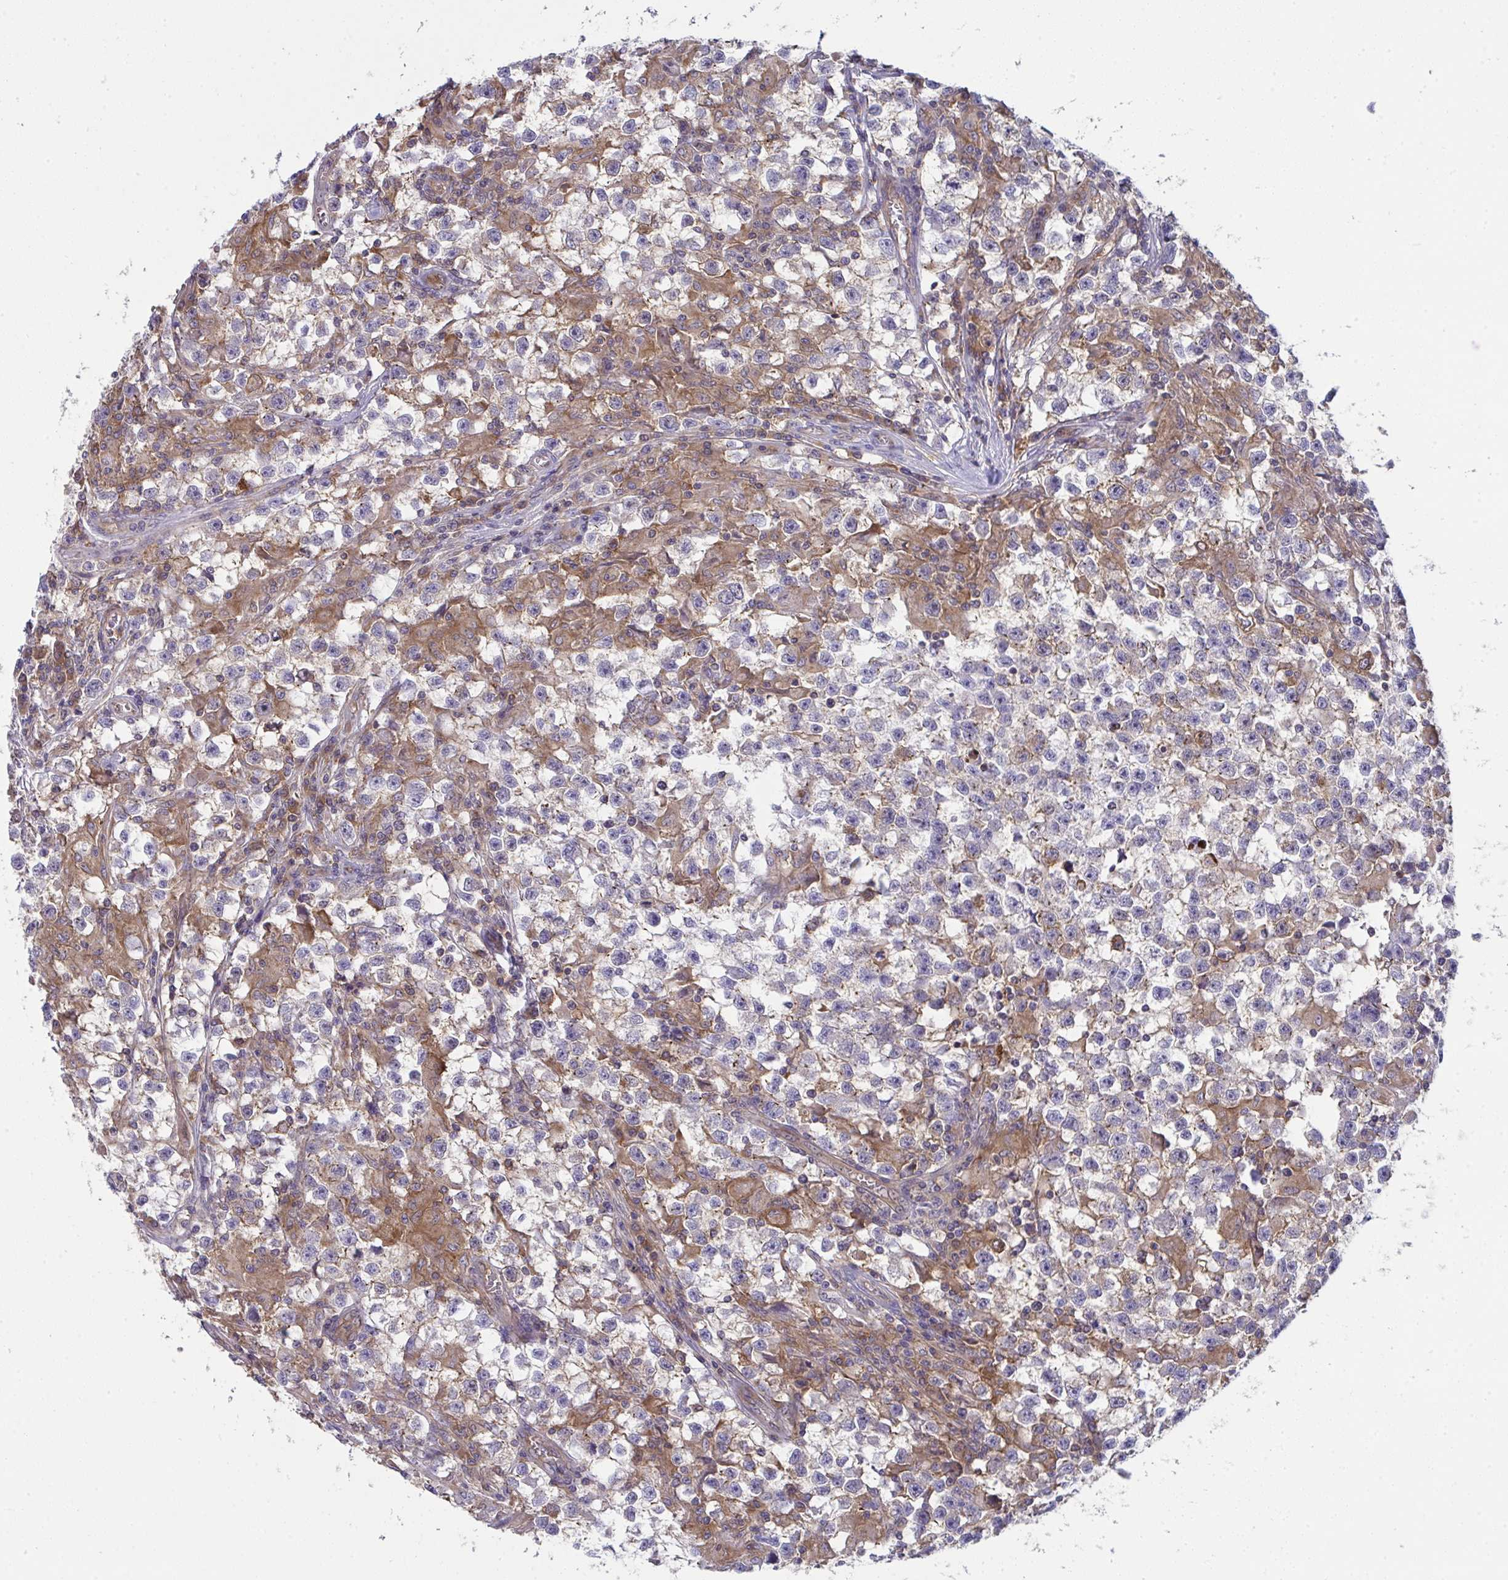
{"staining": {"intensity": "moderate", "quantity": "<25%", "location": "cytoplasmic/membranous"}, "tissue": "testis cancer", "cell_type": "Tumor cells", "image_type": "cancer", "snomed": [{"axis": "morphology", "description": "Seminoma, NOS"}, {"axis": "topography", "description": "Testis"}], "caption": "Immunohistochemistry (DAB) staining of testis seminoma displays moderate cytoplasmic/membranous protein staining in approximately <25% of tumor cells.", "gene": "ALDH16A1", "patient": {"sex": "male", "age": 31}}